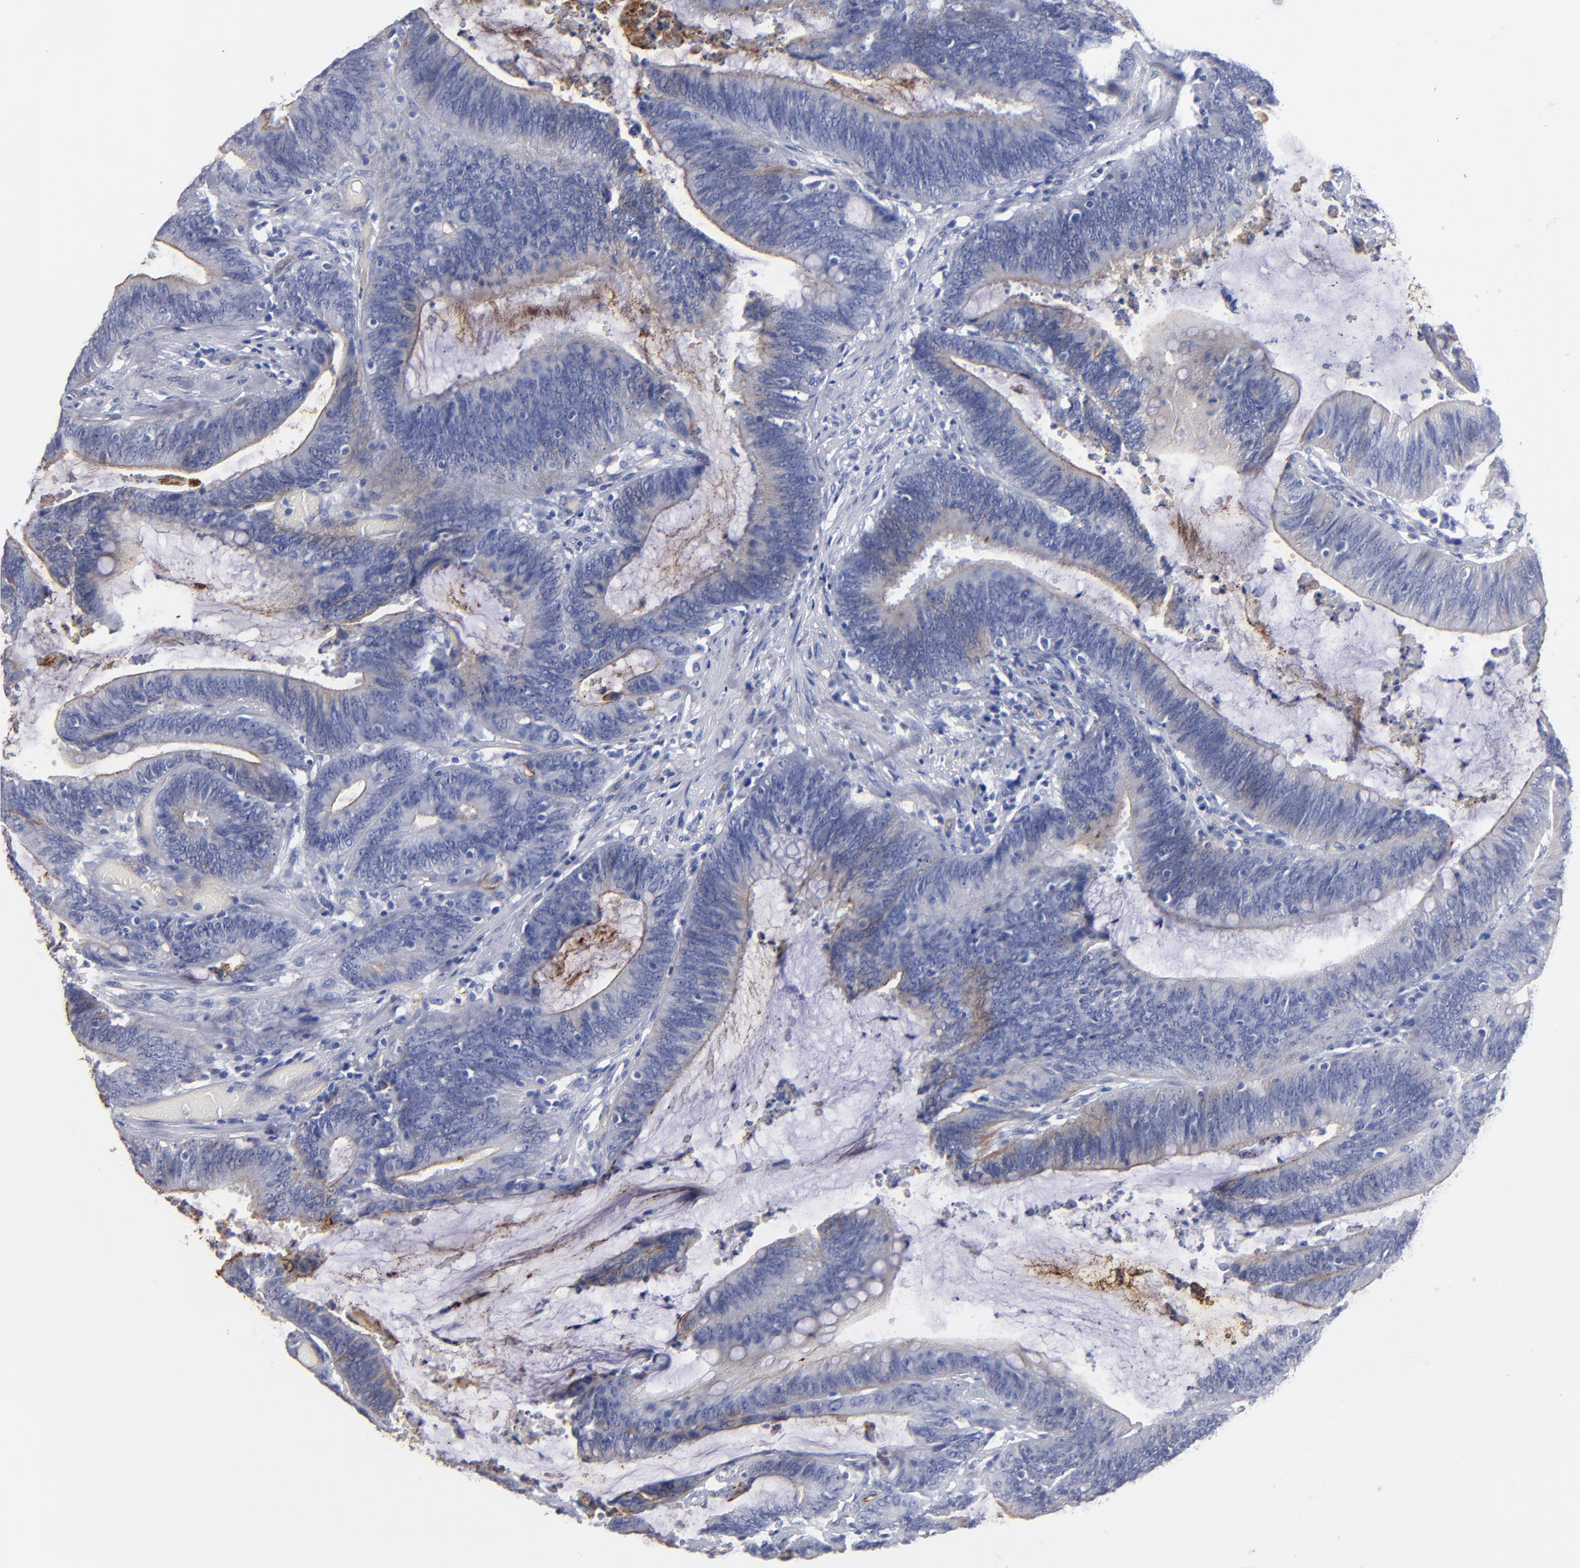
{"staining": {"intensity": "moderate", "quantity": "<25%", "location": "cytoplasmic/membranous"}, "tissue": "colorectal cancer", "cell_type": "Tumor cells", "image_type": "cancer", "snomed": [{"axis": "morphology", "description": "Adenocarcinoma, NOS"}, {"axis": "topography", "description": "Rectum"}], "caption": "A low amount of moderate cytoplasmic/membranous expression is present in approximately <25% of tumor cells in colorectal adenocarcinoma tissue. The staining was performed using DAB (3,3'-diaminobenzidine), with brown indicating positive protein expression. Nuclei are stained blue with hematoxylin.", "gene": "TM4SF1", "patient": {"sex": "female", "age": 66}}